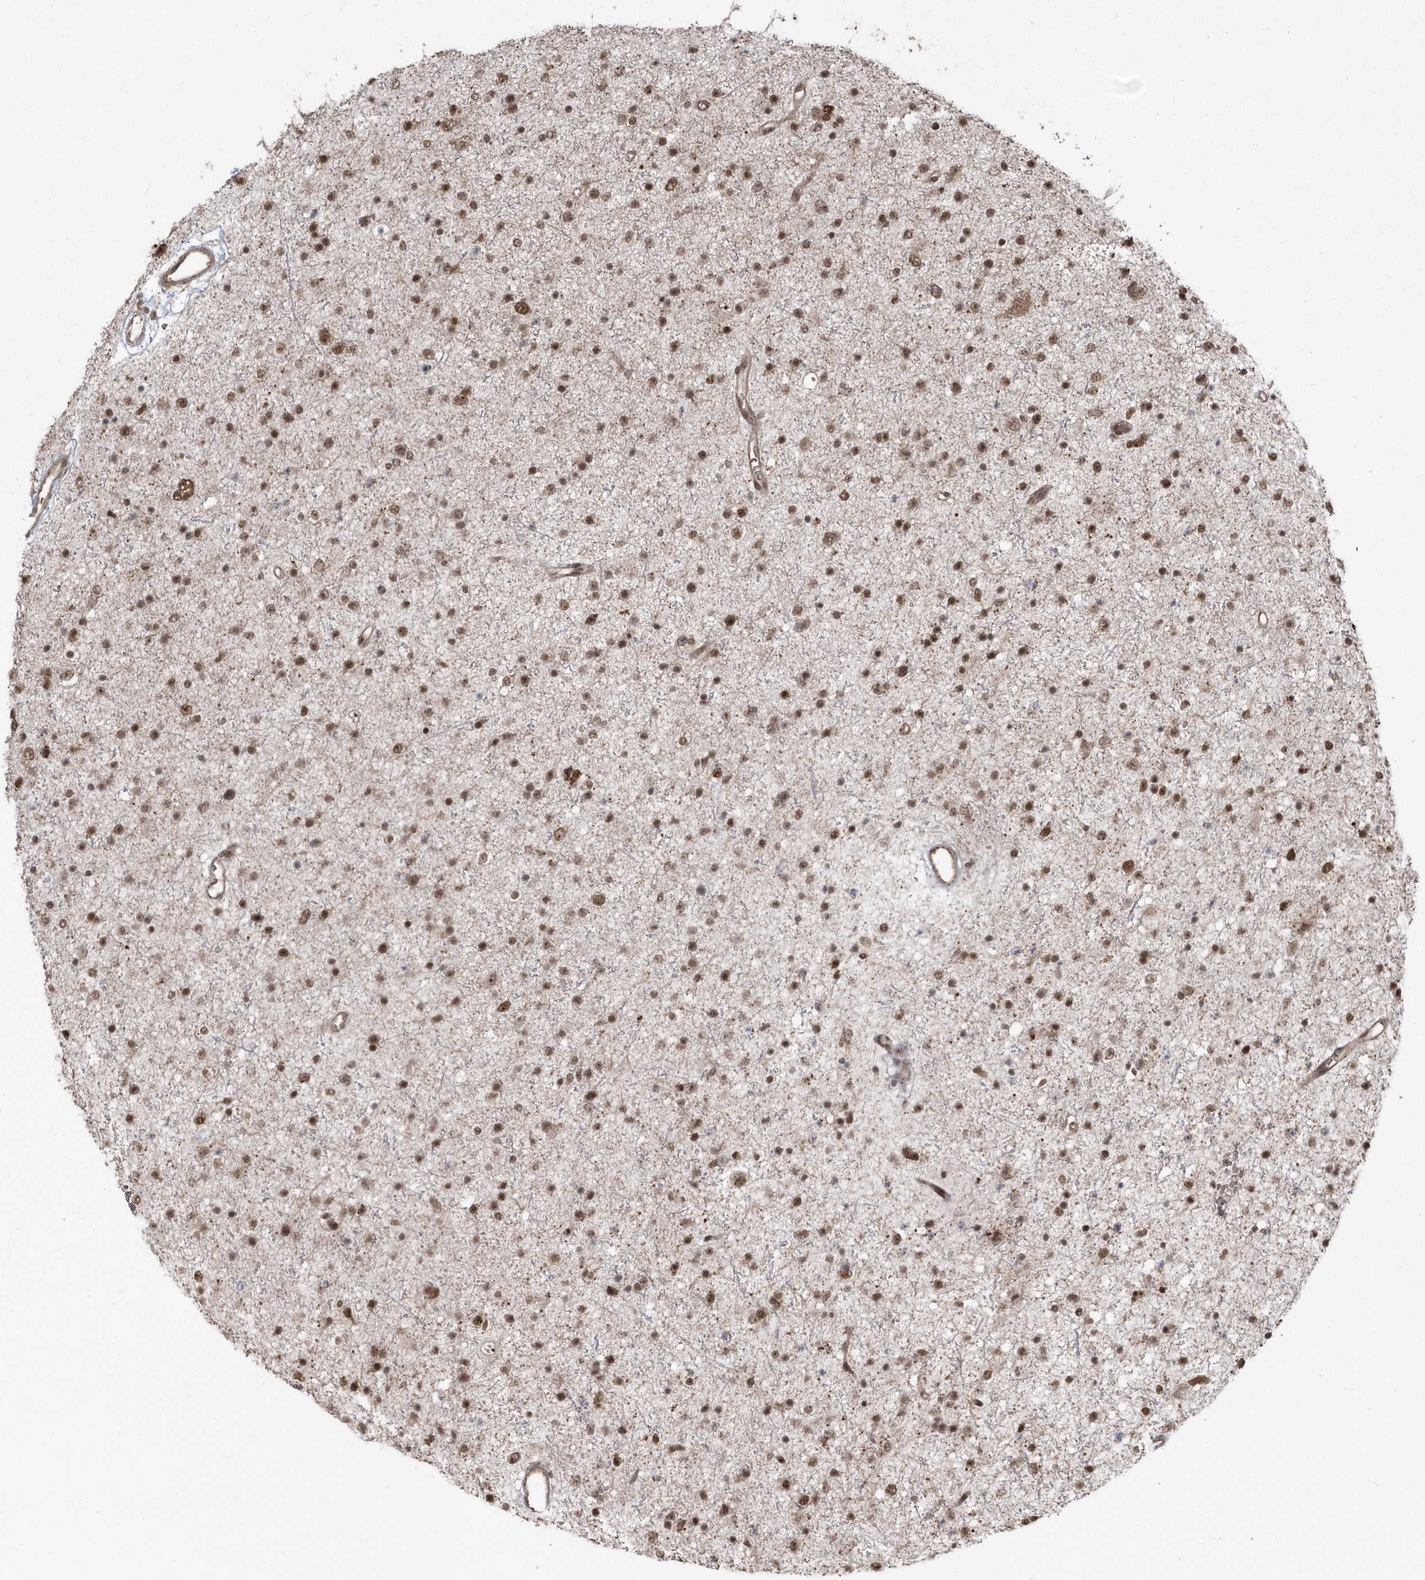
{"staining": {"intensity": "moderate", "quantity": ">75%", "location": "nuclear"}, "tissue": "glioma", "cell_type": "Tumor cells", "image_type": "cancer", "snomed": [{"axis": "morphology", "description": "Glioma, malignant, Low grade"}, {"axis": "topography", "description": "Brain"}], "caption": "Tumor cells exhibit medium levels of moderate nuclear staining in approximately >75% of cells in human glioma.", "gene": "EPB41L4A", "patient": {"sex": "female", "age": 37}}